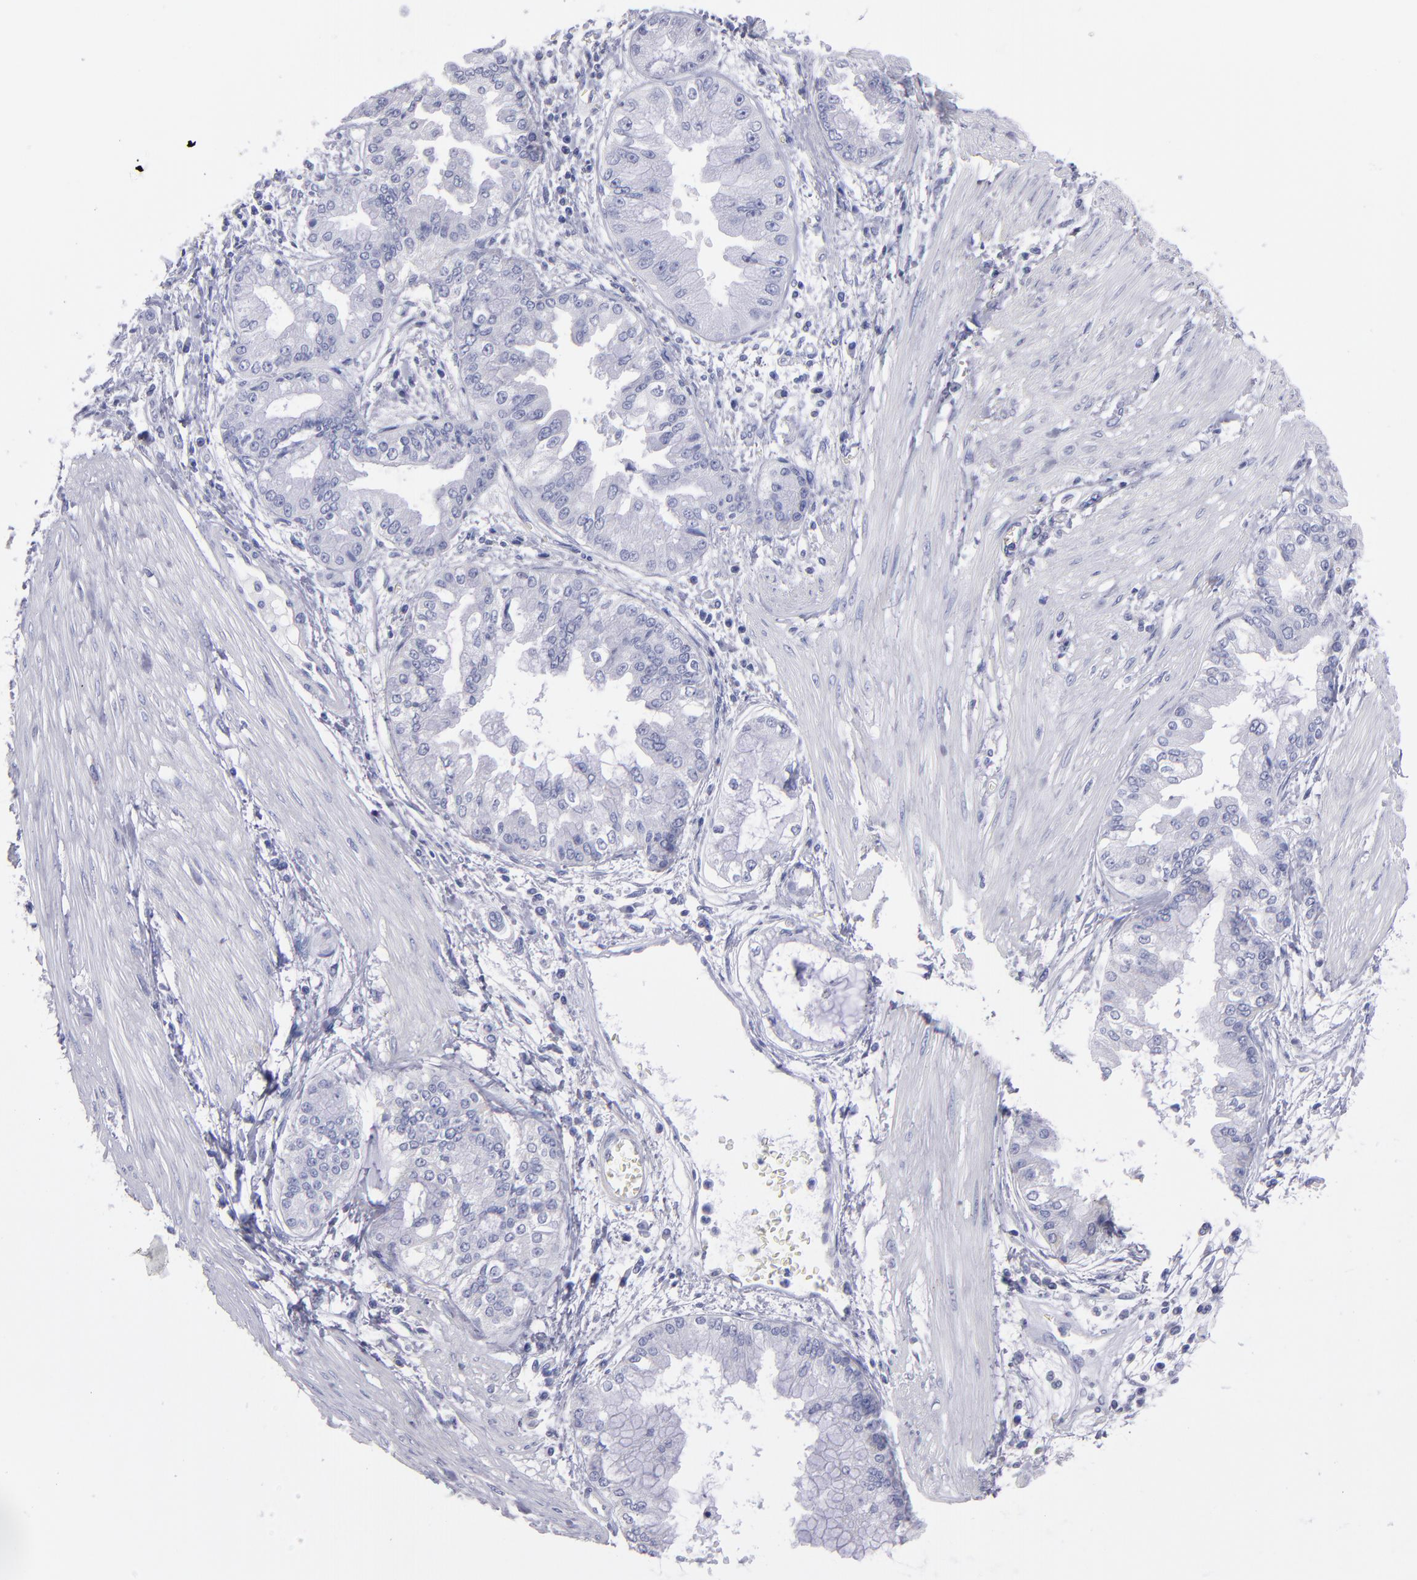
{"staining": {"intensity": "negative", "quantity": "none", "location": "none"}, "tissue": "liver cancer", "cell_type": "Tumor cells", "image_type": "cancer", "snomed": [{"axis": "morphology", "description": "Cholangiocarcinoma"}, {"axis": "topography", "description": "Liver"}], "caption": "High power microscopy photomicrograph of an immunohistochemistry (IHC) image of liver cholangiocarcinoma, revealing no significant staining in tumor cells.", "gene": "MB", "patient": {"sex": "female", "age": 79}}